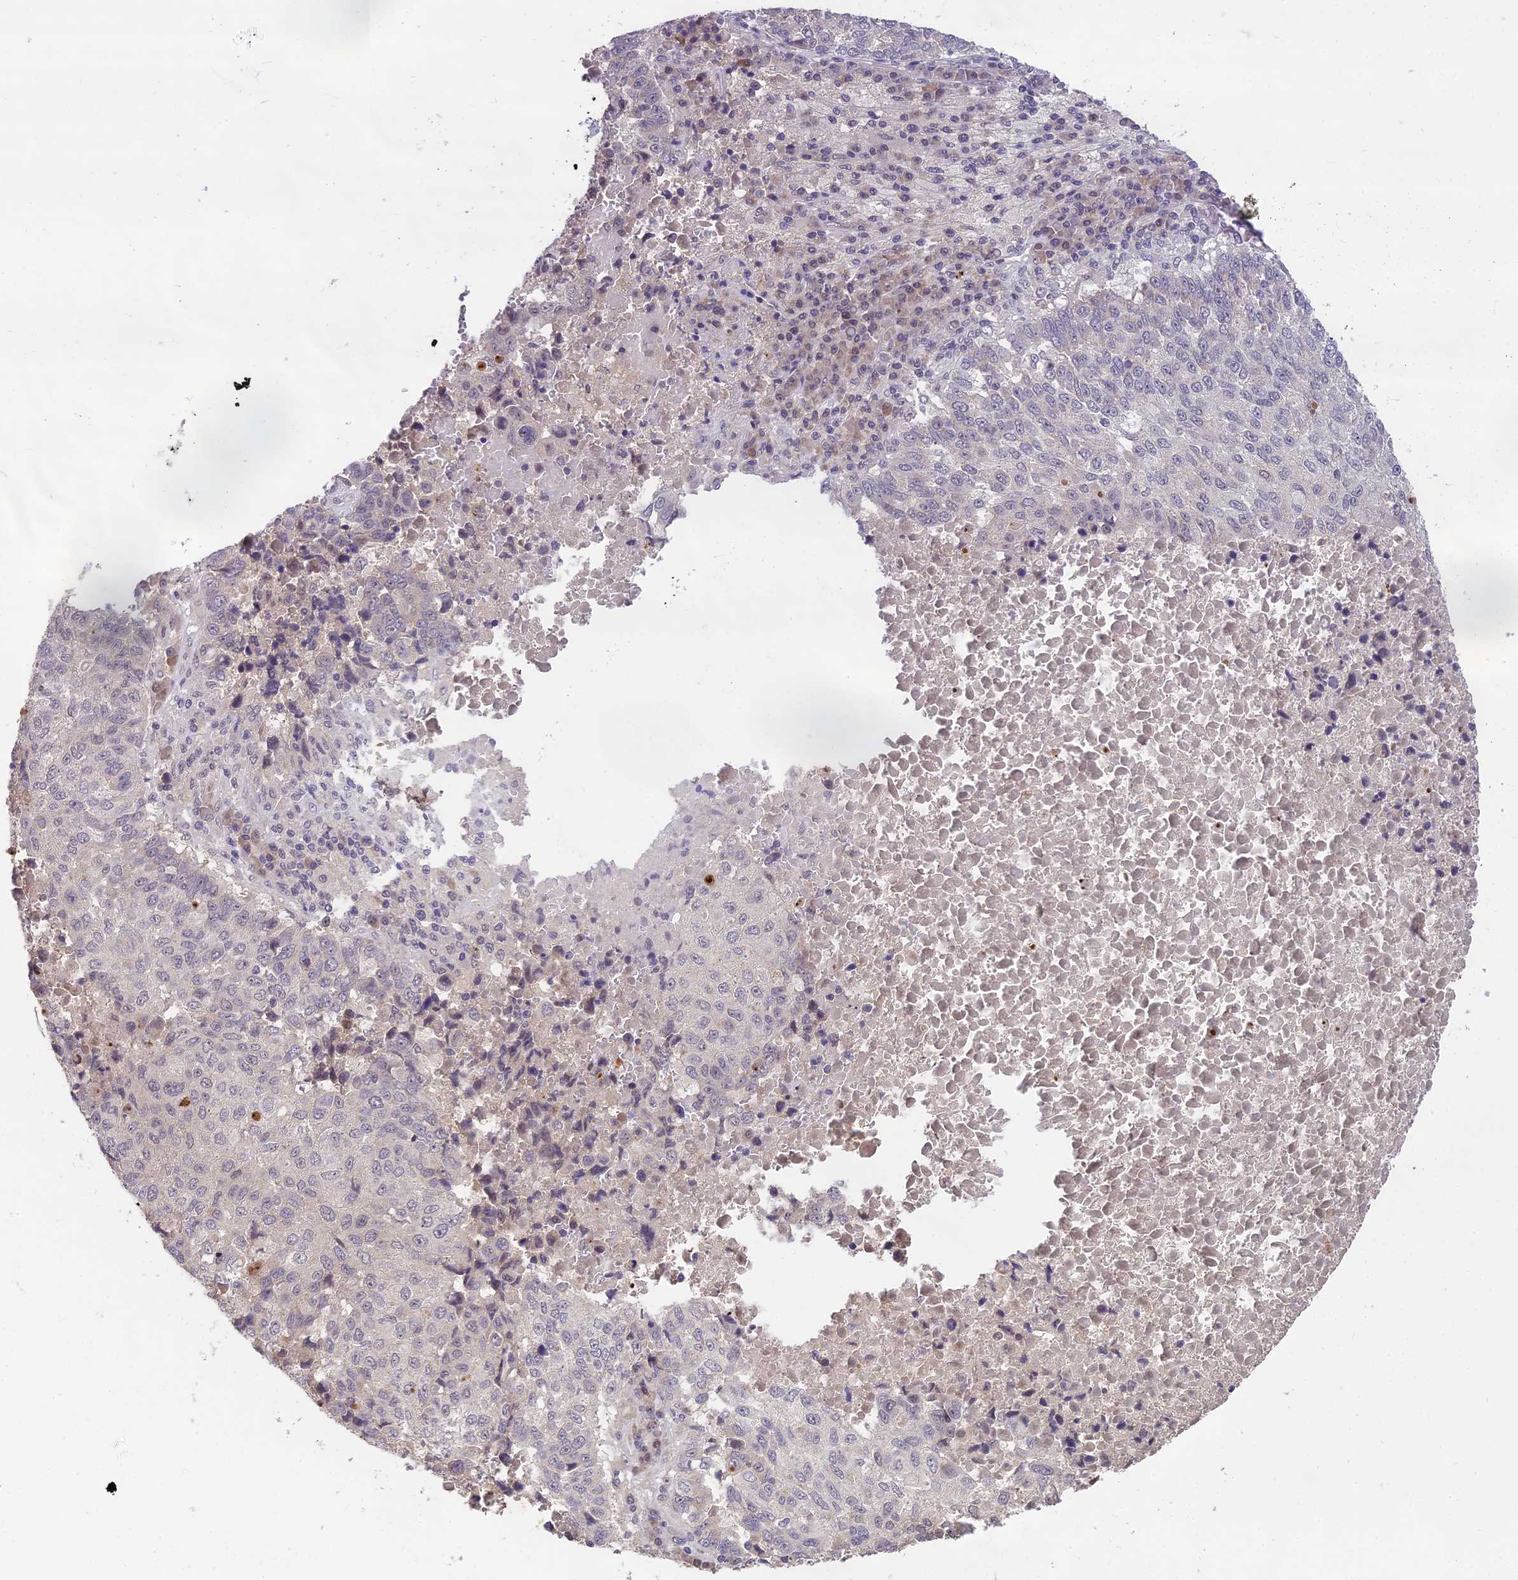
{"staining": {"intensity": "negative", "quantity": "none", "location": "none"}, "tissue": "lung cancer", "cell_type": "Tumor cells", "image_type": "cancer", "snomed": [{"axis": "morphology", "description": "Squamous cell carcinoma, NOS"}, {"axis": "topography", "description": "Lung"}], "caption": "DAB (3,3'-diaminobenzidine) immunohistochemical staining of lung squamous cell carcinoma displays no significant expression in tumor cells. (Brightfield microscopy of DAB IHC at high magnification).", "gene": "ZNF333", "patient": {"sex": "male", "age": 73}}